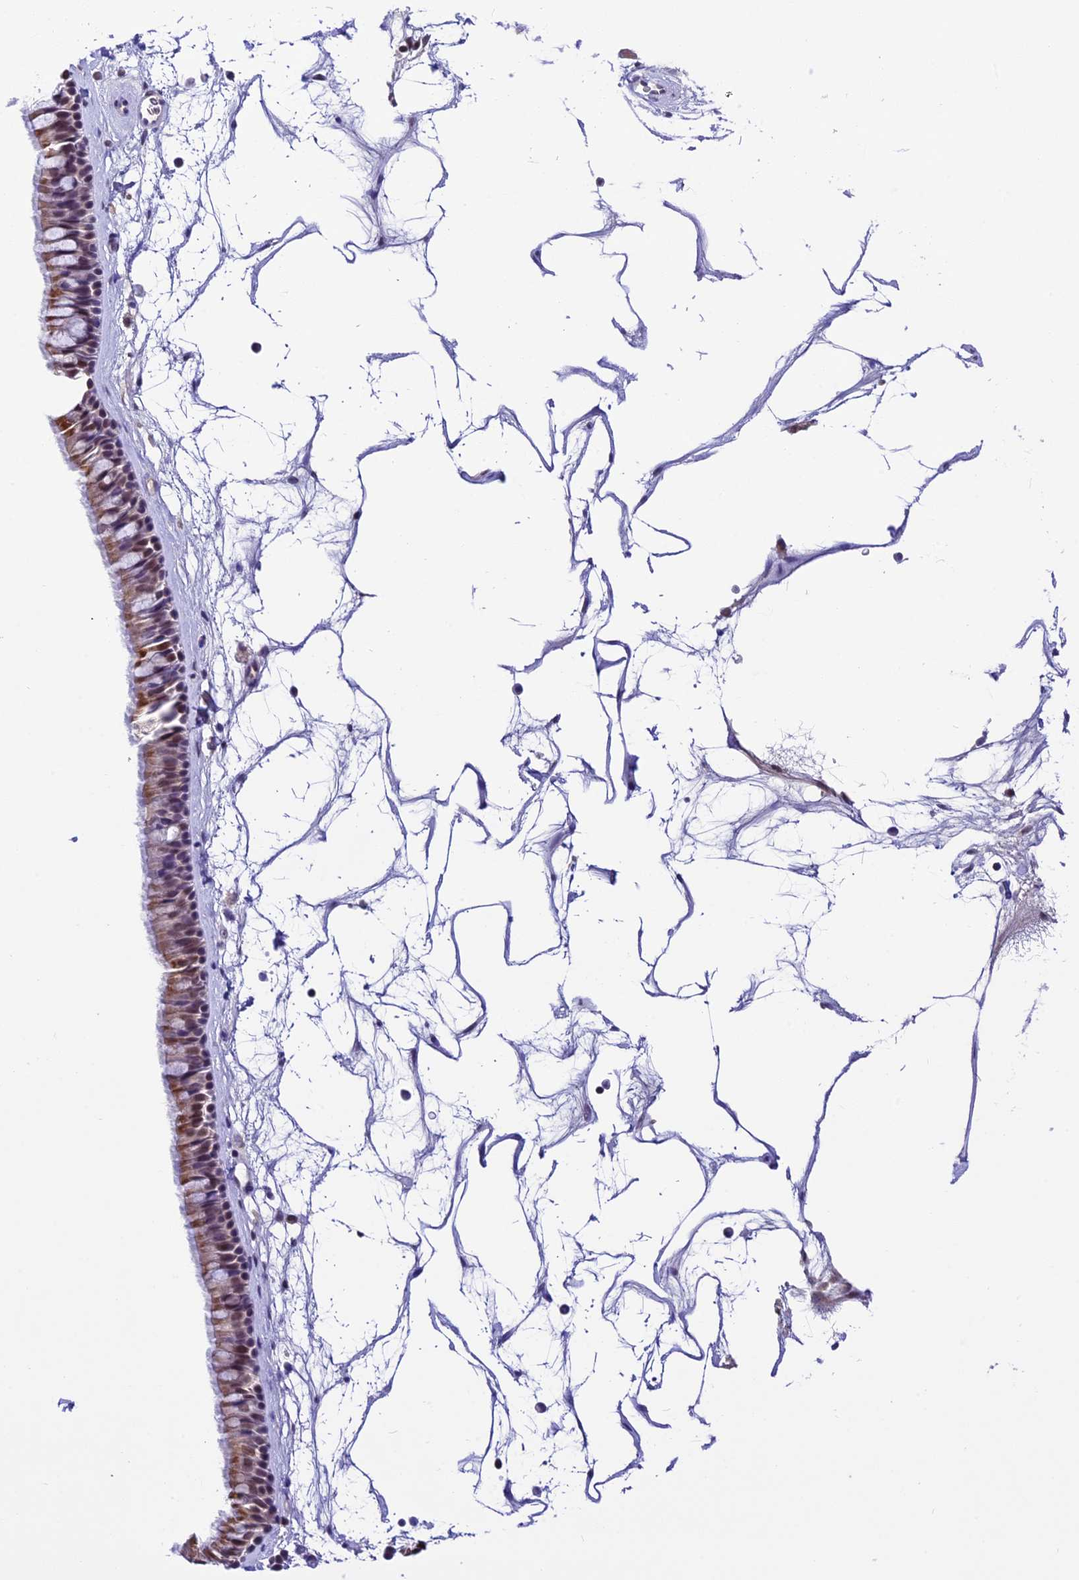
{"staining": {"intensity": "weak", "quantity": ">75%", "location": "cytoplasmic/membranous"}, "tissue": "nasopharynx", "cell_type": "Respiratory epithelial cells", "image_type": "normal", "snomed": [{"axis": "morphology", "description": "Normal tissue, NOS"}, {"axis": "topography", "description": "Nasopharynx"}], "caption": "IHC (DAB (3,3'-diaminobenzidine)) staining of unremarkable nasopharynx reveals weak cytoplasmic/membranous protein staining in about >75% of respiratory epithelial cells. (Stains: DAB in brown, nuclei in blue, Microscopy: brightfield microscopy at high magnification).", "gene": "CARS2", "patient": {"sex": "male", "age": 64}}